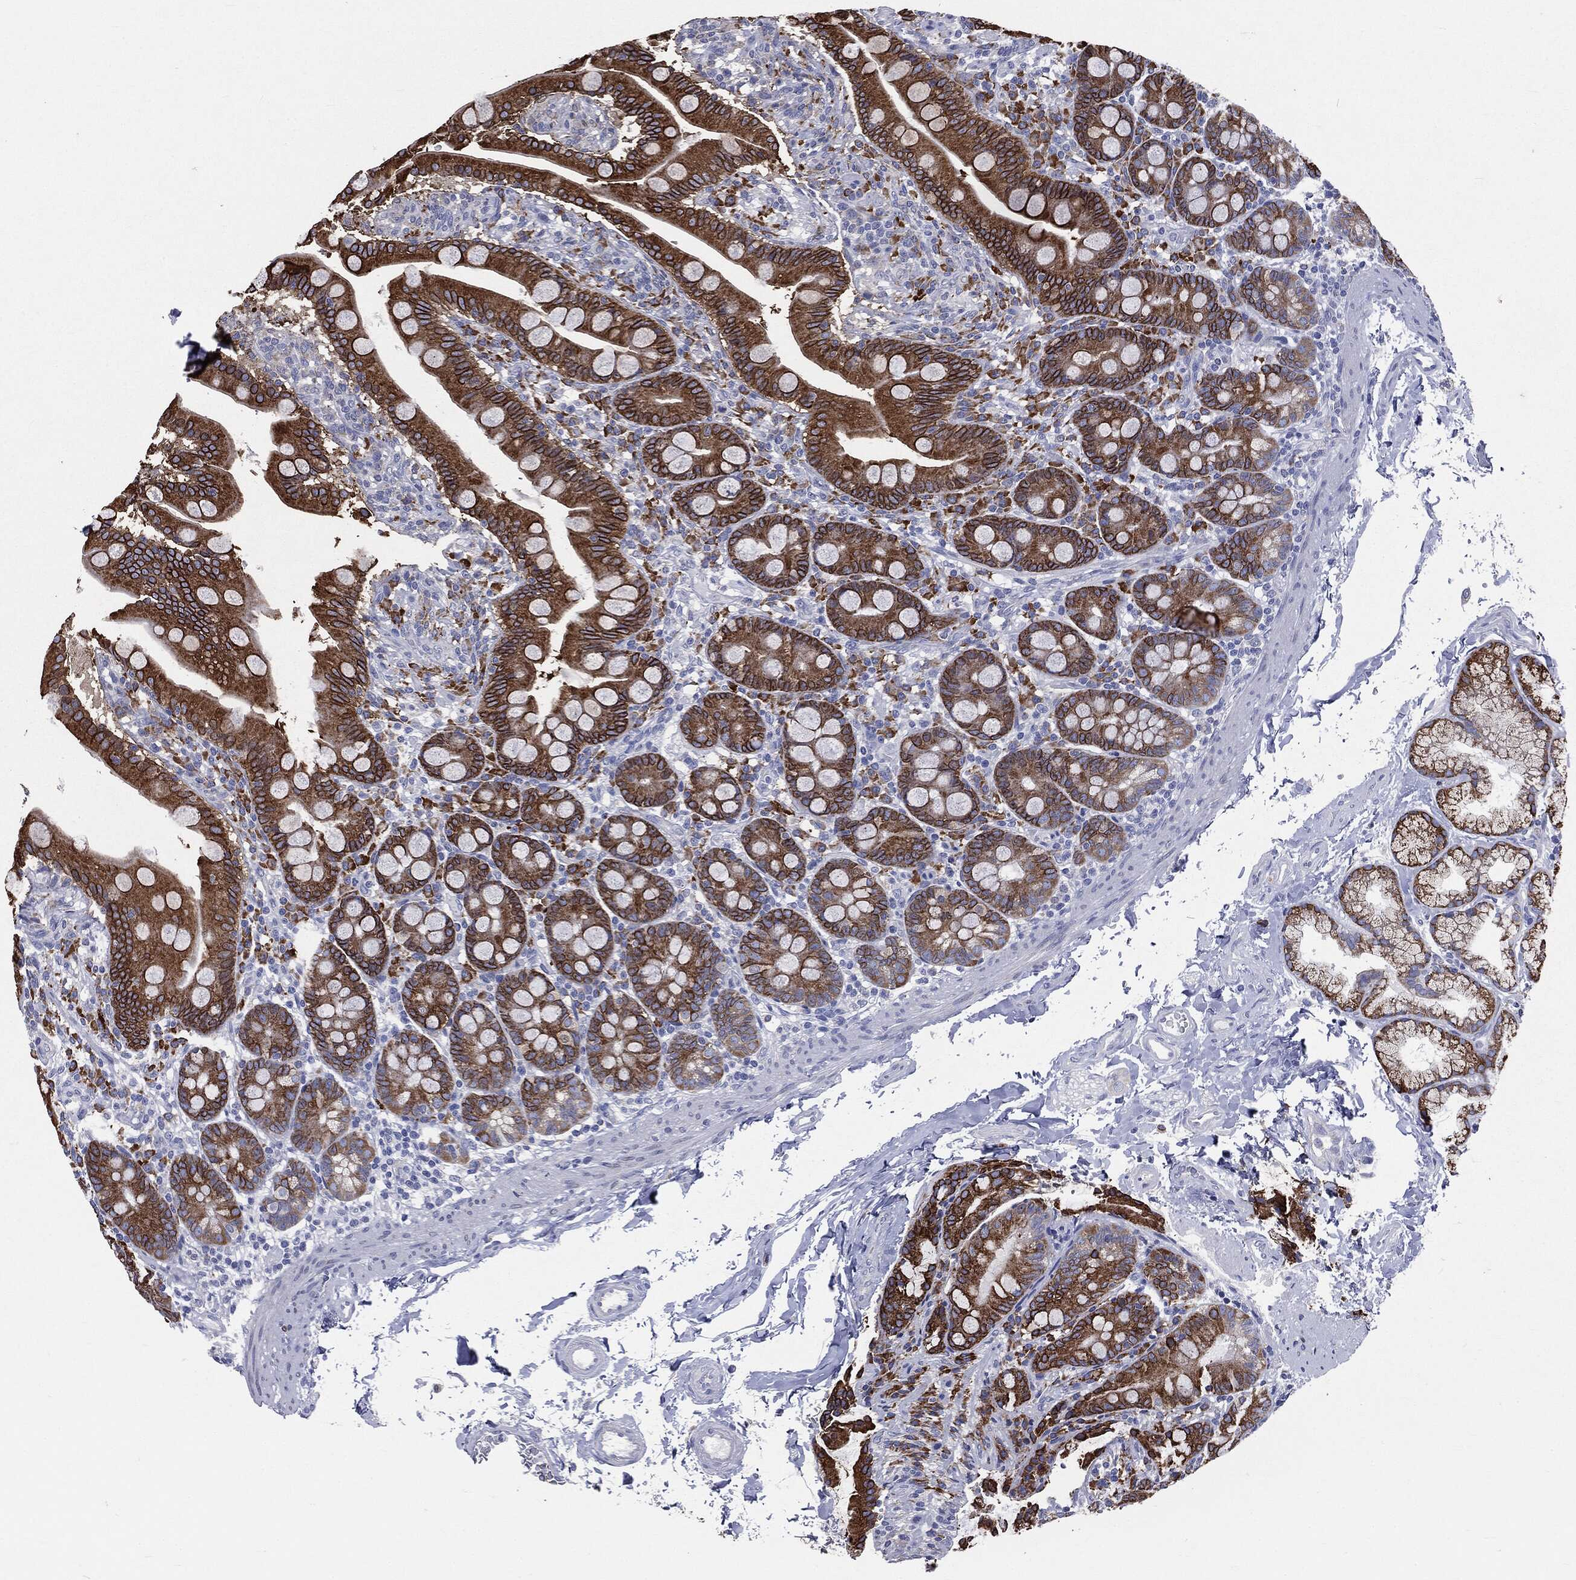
{"staining": {"intensity": "strong", "quantity": ">75%", "location": "cytoplasmic/membranous,nuclear"}, "tissue": "small intestine", "cell_type": "Glandular cells", "image_type": "normal", "snomed": [{"axis": "morphology", "description": "Normal tissue, NOS"}, {"axis": "topography", "description": "Small intestine"}], "caption": "Human small intestine stained for a protein (brown) exhibits strong cytoplasmic/membranous,nuclear positive expression in approximately >75% of glandular cells.", "gene": "PTGS2", "patient": {"sex": "female", "age": 44}}